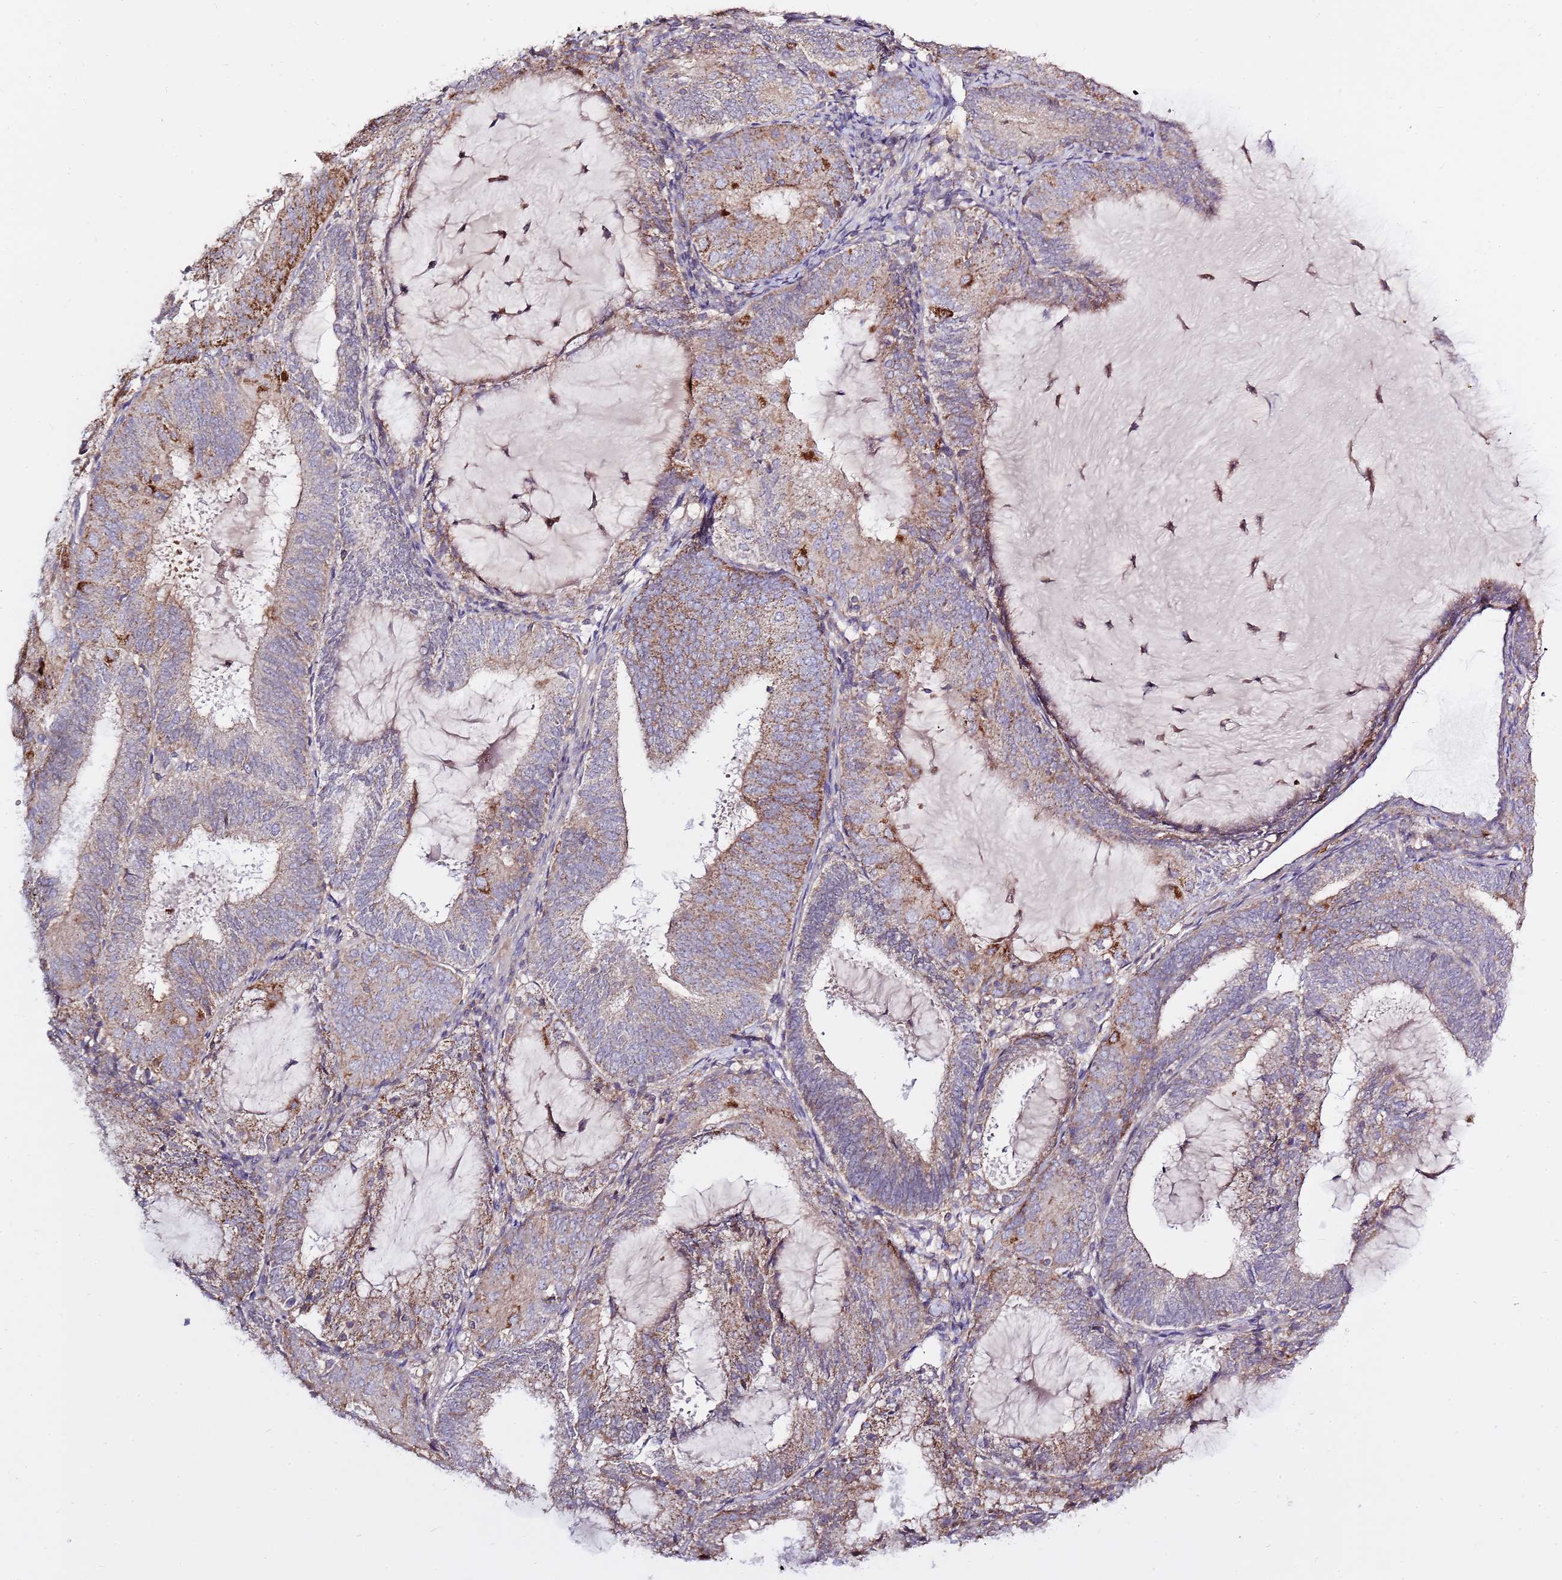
{"staining": {"intensity": "moderate", "quantity": "25%-75%", "location": "cytoplasmic/membranous"}, "tissue": "endometrial cancer", "cell_type": "Tumor cells", "image_type": "cancer", "snomed": [{"axis": "morphology", "description": "Adenocarcinoma, NOS"}, {"axis": "topography", "description": "Endometrium"}], "caption": "Endometrial cancer (adenocarcinoma) stained with a protein marker demonstrates moderate staining in tumor cells.", "gene": "EVA1B", "patient": {"sex": "female", "age": 81}}